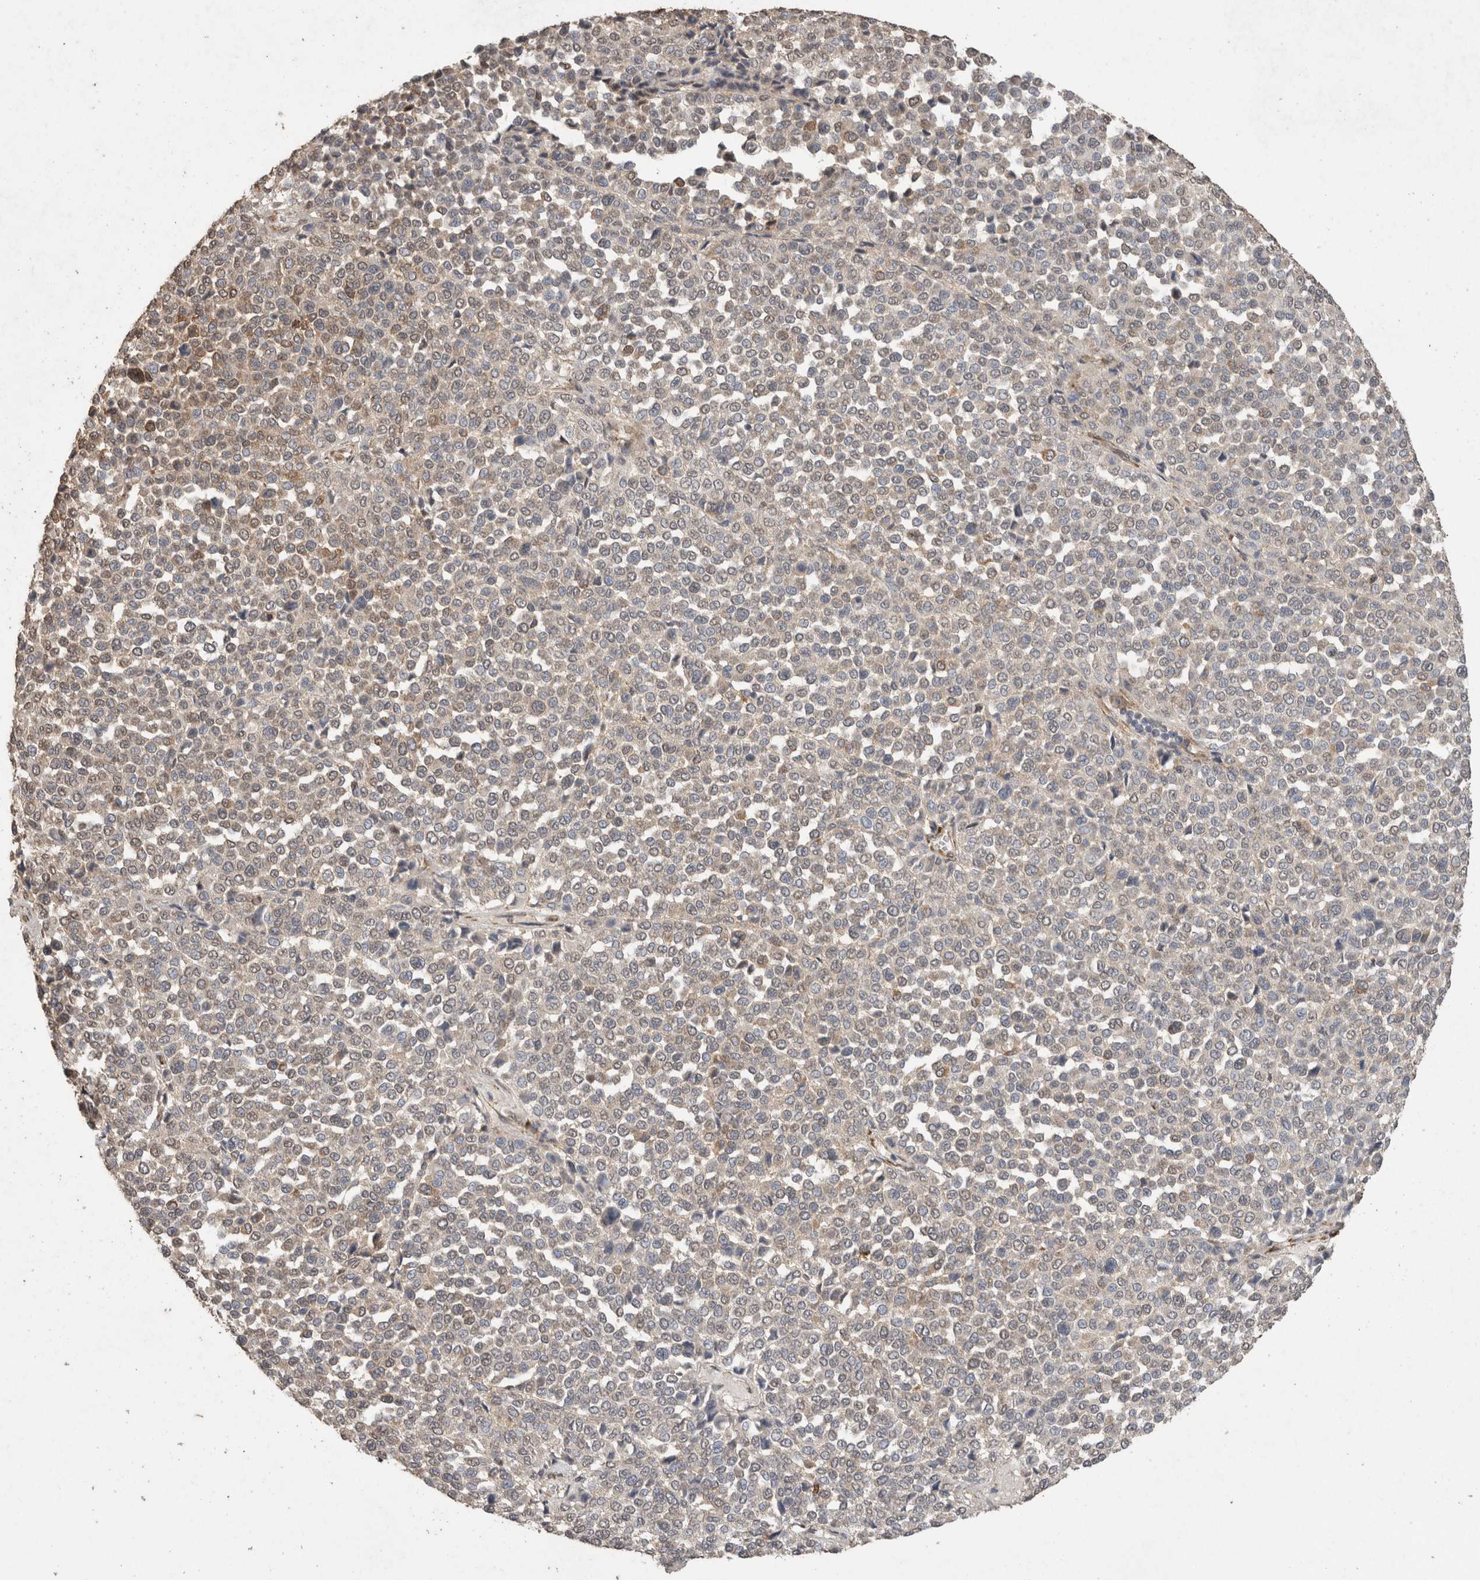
{"staining": {"intensity": "weak", "quantity": "<25%", "location": "cytoplasmic/membranous"}, "tissue": "melanoma", "cell_type": "Tumor cells", "image_type": "cancer", "snomed": [{"axis": "morphology", "description": "Malignant melanoma, Metastatic site"}, {"axis": "topography", "description": "Pancreas"}], "caption": "Melanoma was stained to show a protein in brown. There is no significant staining in tumor cells.", "gene": "C1QTNF5", "patient": {"sex": "female", "age": 30}}